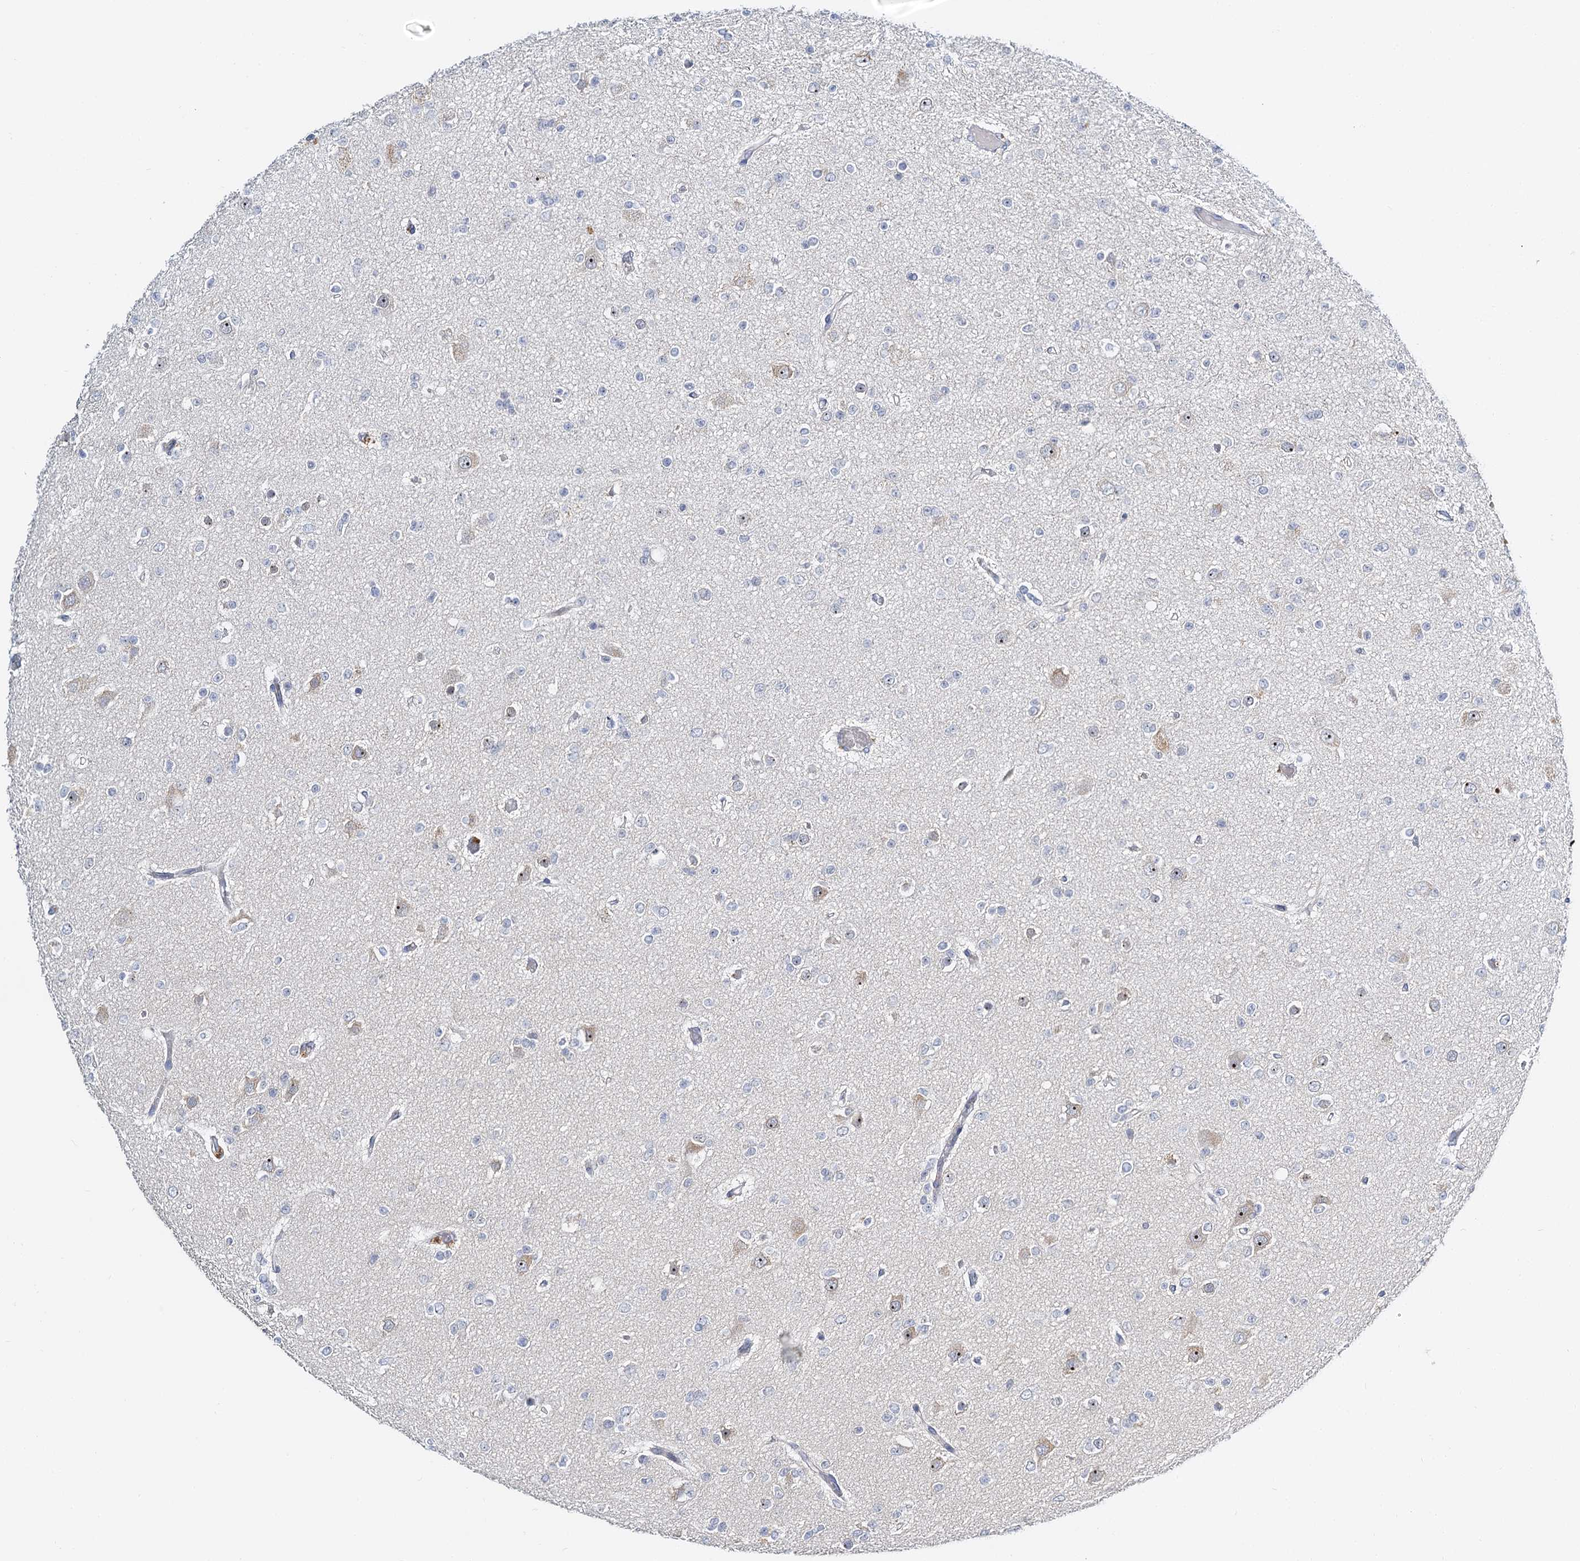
{"staining": {"intensity": "negative", "quantity": "none", "location": "none"}, "tissue": "glioma", "cell_type": "Tumor cells", "image_type": "cancer", "snomed": [{"axis": "morphology", "description": "Glioma, malignant, Low grade"}, {"axis": "topography", "description": "Brain"}], "caption": "An IHC image of glioma is shown. There is no staining in tumor cells of glioma. (Brightfield microscopy of DAB IHC at high magnification).", "gene": "NOP2", "patient": {"sex": "female", "age": 22}}